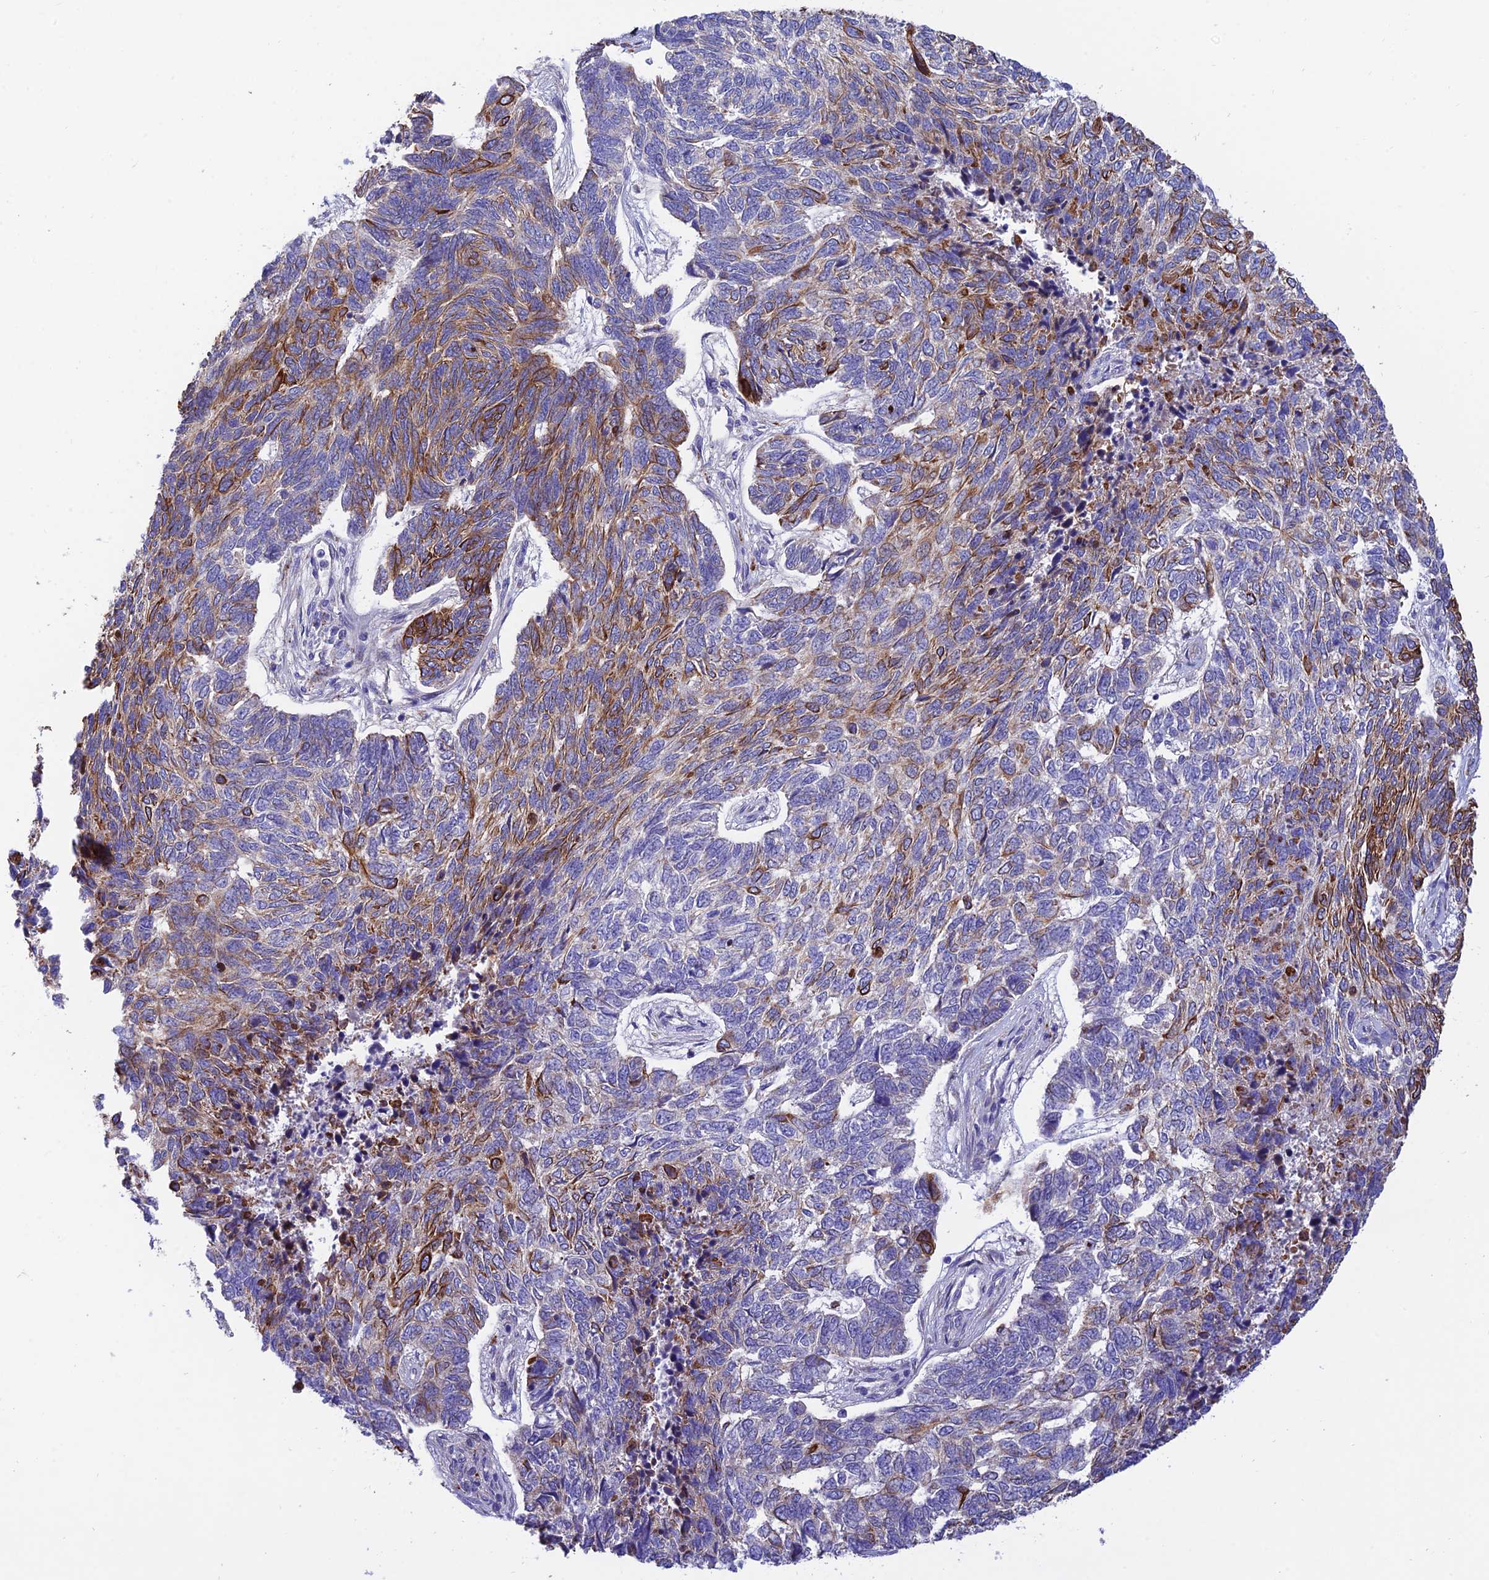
{"staining": {"intensity": "moderate", "quantity": "25%-75%", "location": "cytoplasmic/membranous"}, "tissue": "skin cancer", "cell_type": "Tumor cells", "image_type": "cancer", "snomed": [{"axis": "morphology", "description": "Basal cell carcinoma"}, {"axis": "topography", "description": "Skin"}], "caption": "IHC of skin basal cell carcinoma demonstrates medium levels of moderate cytoplasmic/membranous expression in approximately 25%-75% of tumor cells. Nuclei are stained in blue.", "gene": "CCDC157", "patient": {"sex": "female", "age": 65}}